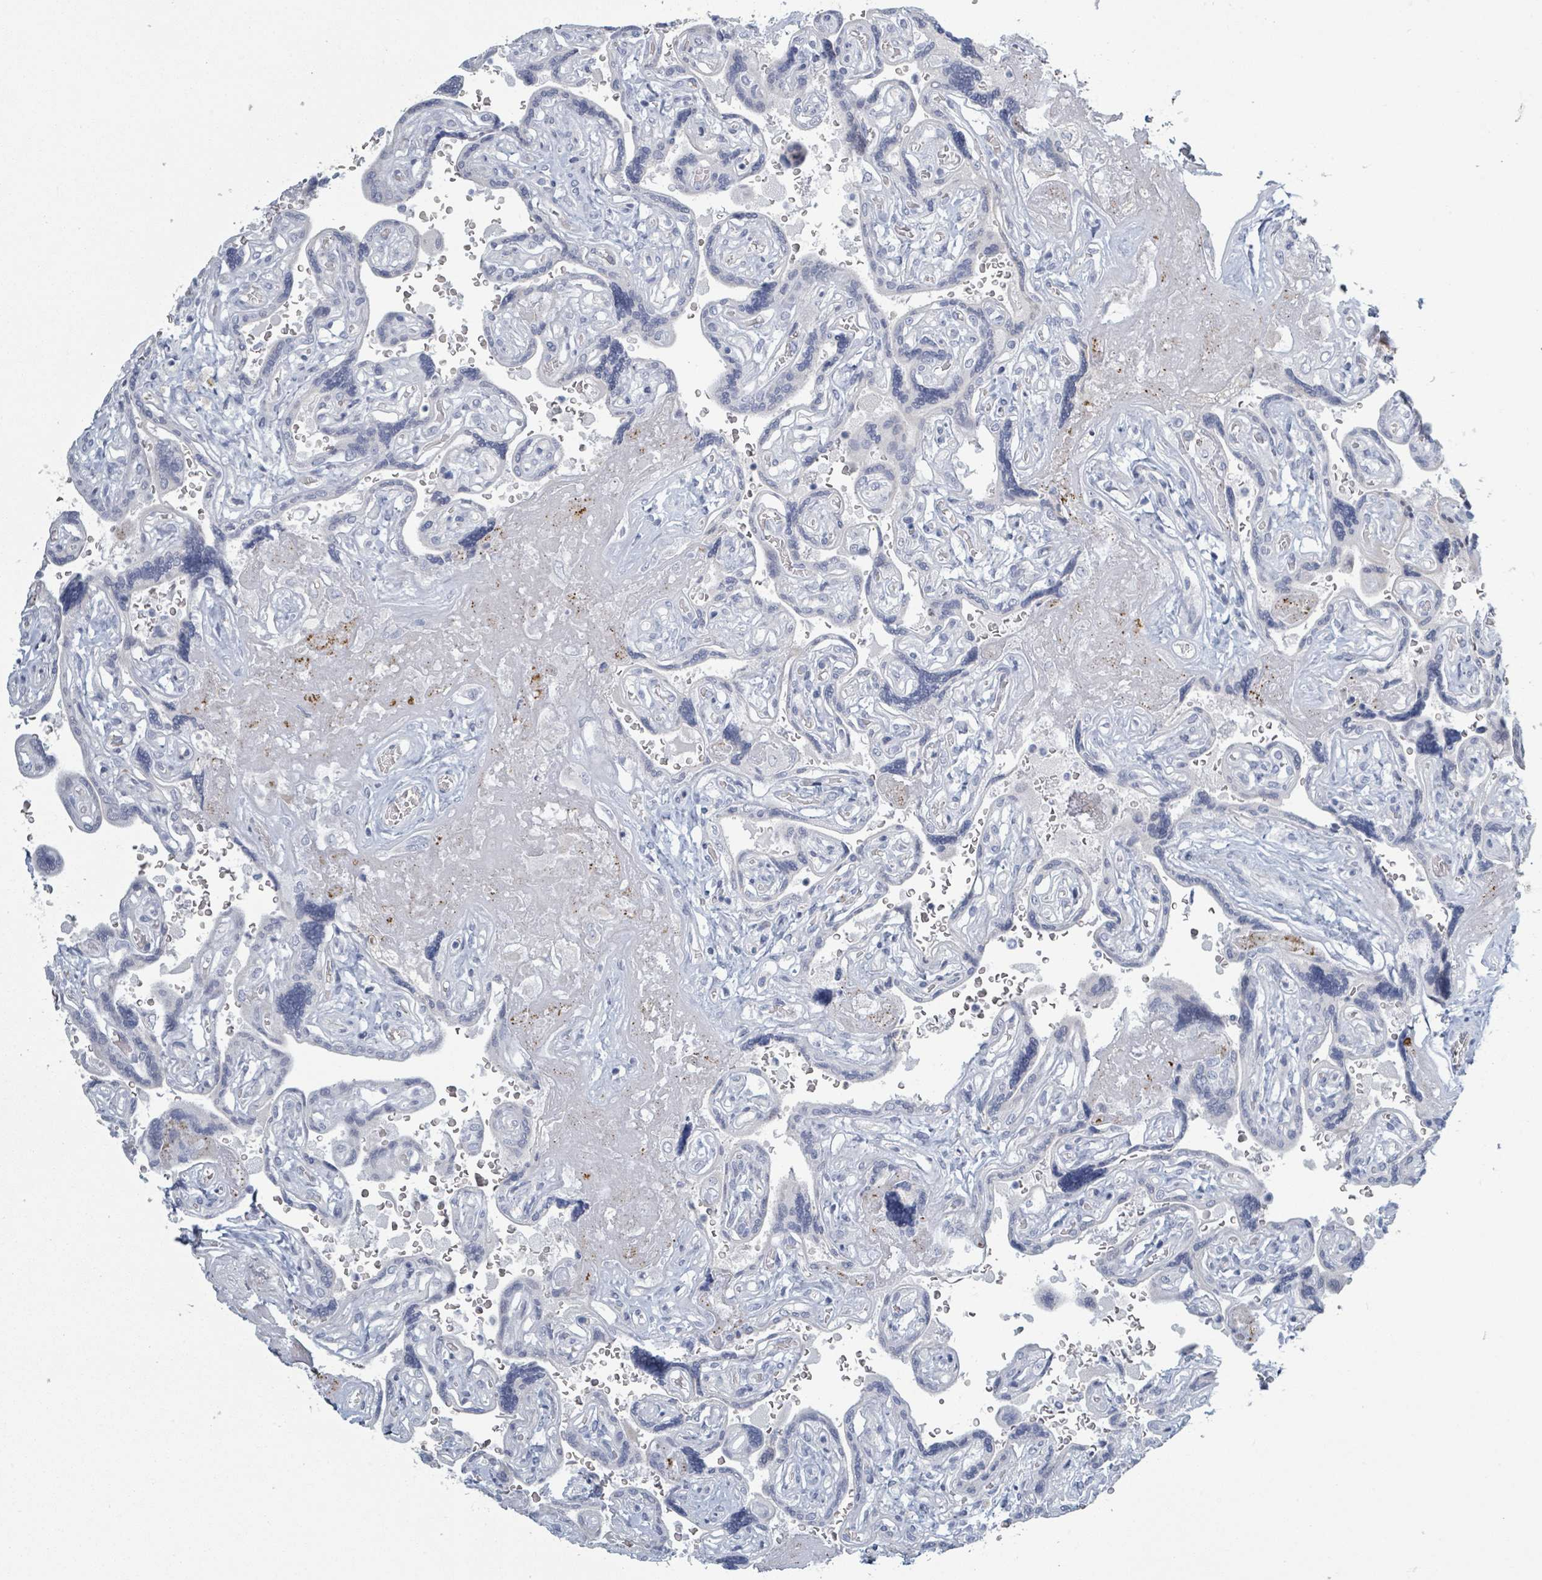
{"staining": {"intensity": "negative", "quantity": "none", "location": "none"}, "tissue": "placenta", "cell_type": "Trophoblastic cells", "image_type": "normal", "snomed": [{"axis": "morphology", "description": "Normal tissue, NOS"}, {"axis": "topography", "description": "Placenta"}], "caption": "High power microscopy image of an IHC image of normal placenta, revealing no significant staining in trophoblastic cells.", "gene": "RAB33B", "patient": {"sex": "female", "age": 32}}